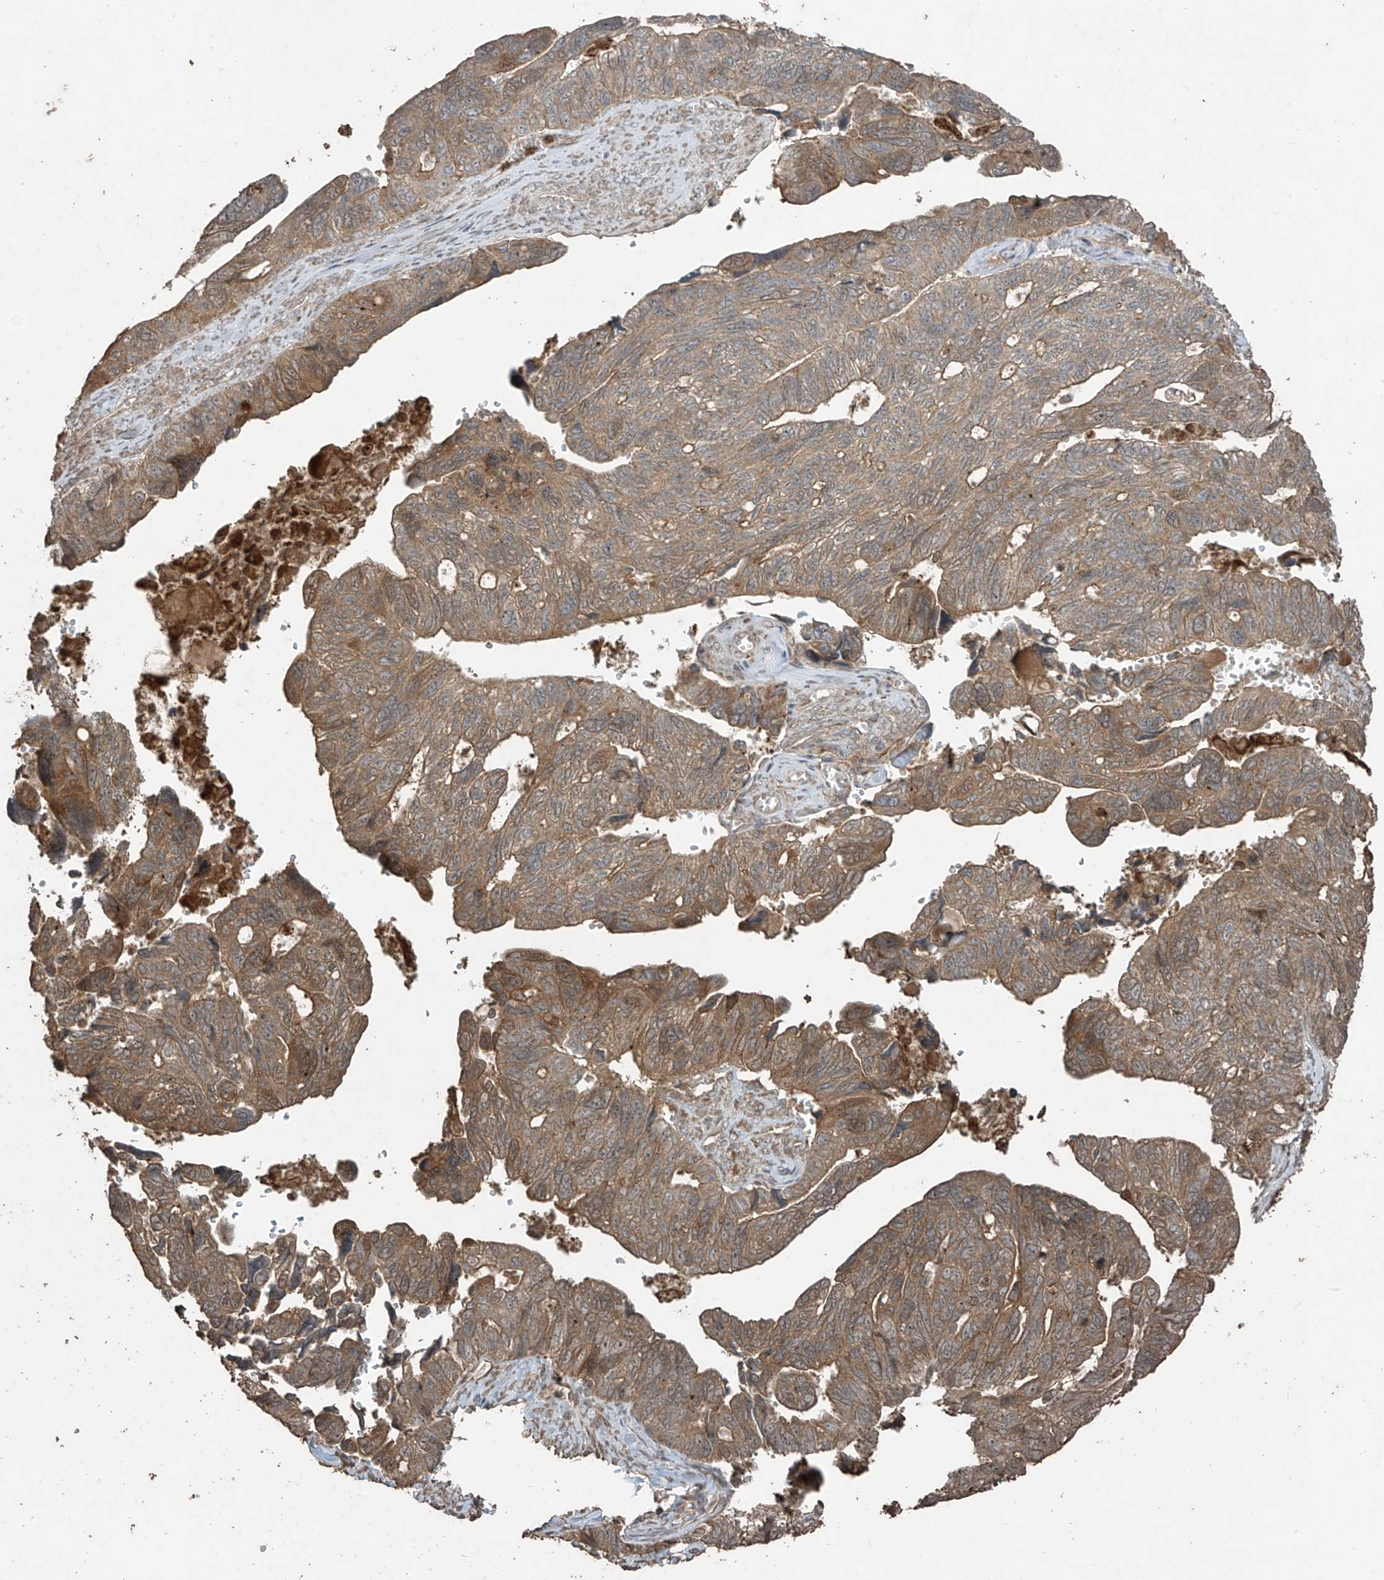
{"staining": {"intensity": "moderate", "quantity": ">75%", "location": "cytoplasmic/membranous"}, "tissue": "ovarian cancer", "cell_type": "Tumor cells", "image_type": "cancer", "snomed": [{"axis": "morphology", "description": "Cystadenocarcinoma, serous, NOS"}, {"axis": "topography", "description": "Ovary"}], "caption": "Ovarian cancer (serous cystadenocarcinoma) stained with DAB immunohistochemistry (IHC) exhibits medium levels of moderate cytoplasmic/membranous positivity in about >75% of tumor cells. The staining was performed using DAB to visualize the protein expression in brown, while the nuclei were stained in blue with hematoxylin (Magnification: 20x).", "gene": "PGPEP1", "patient": {"sex": "female", "age": 79}}